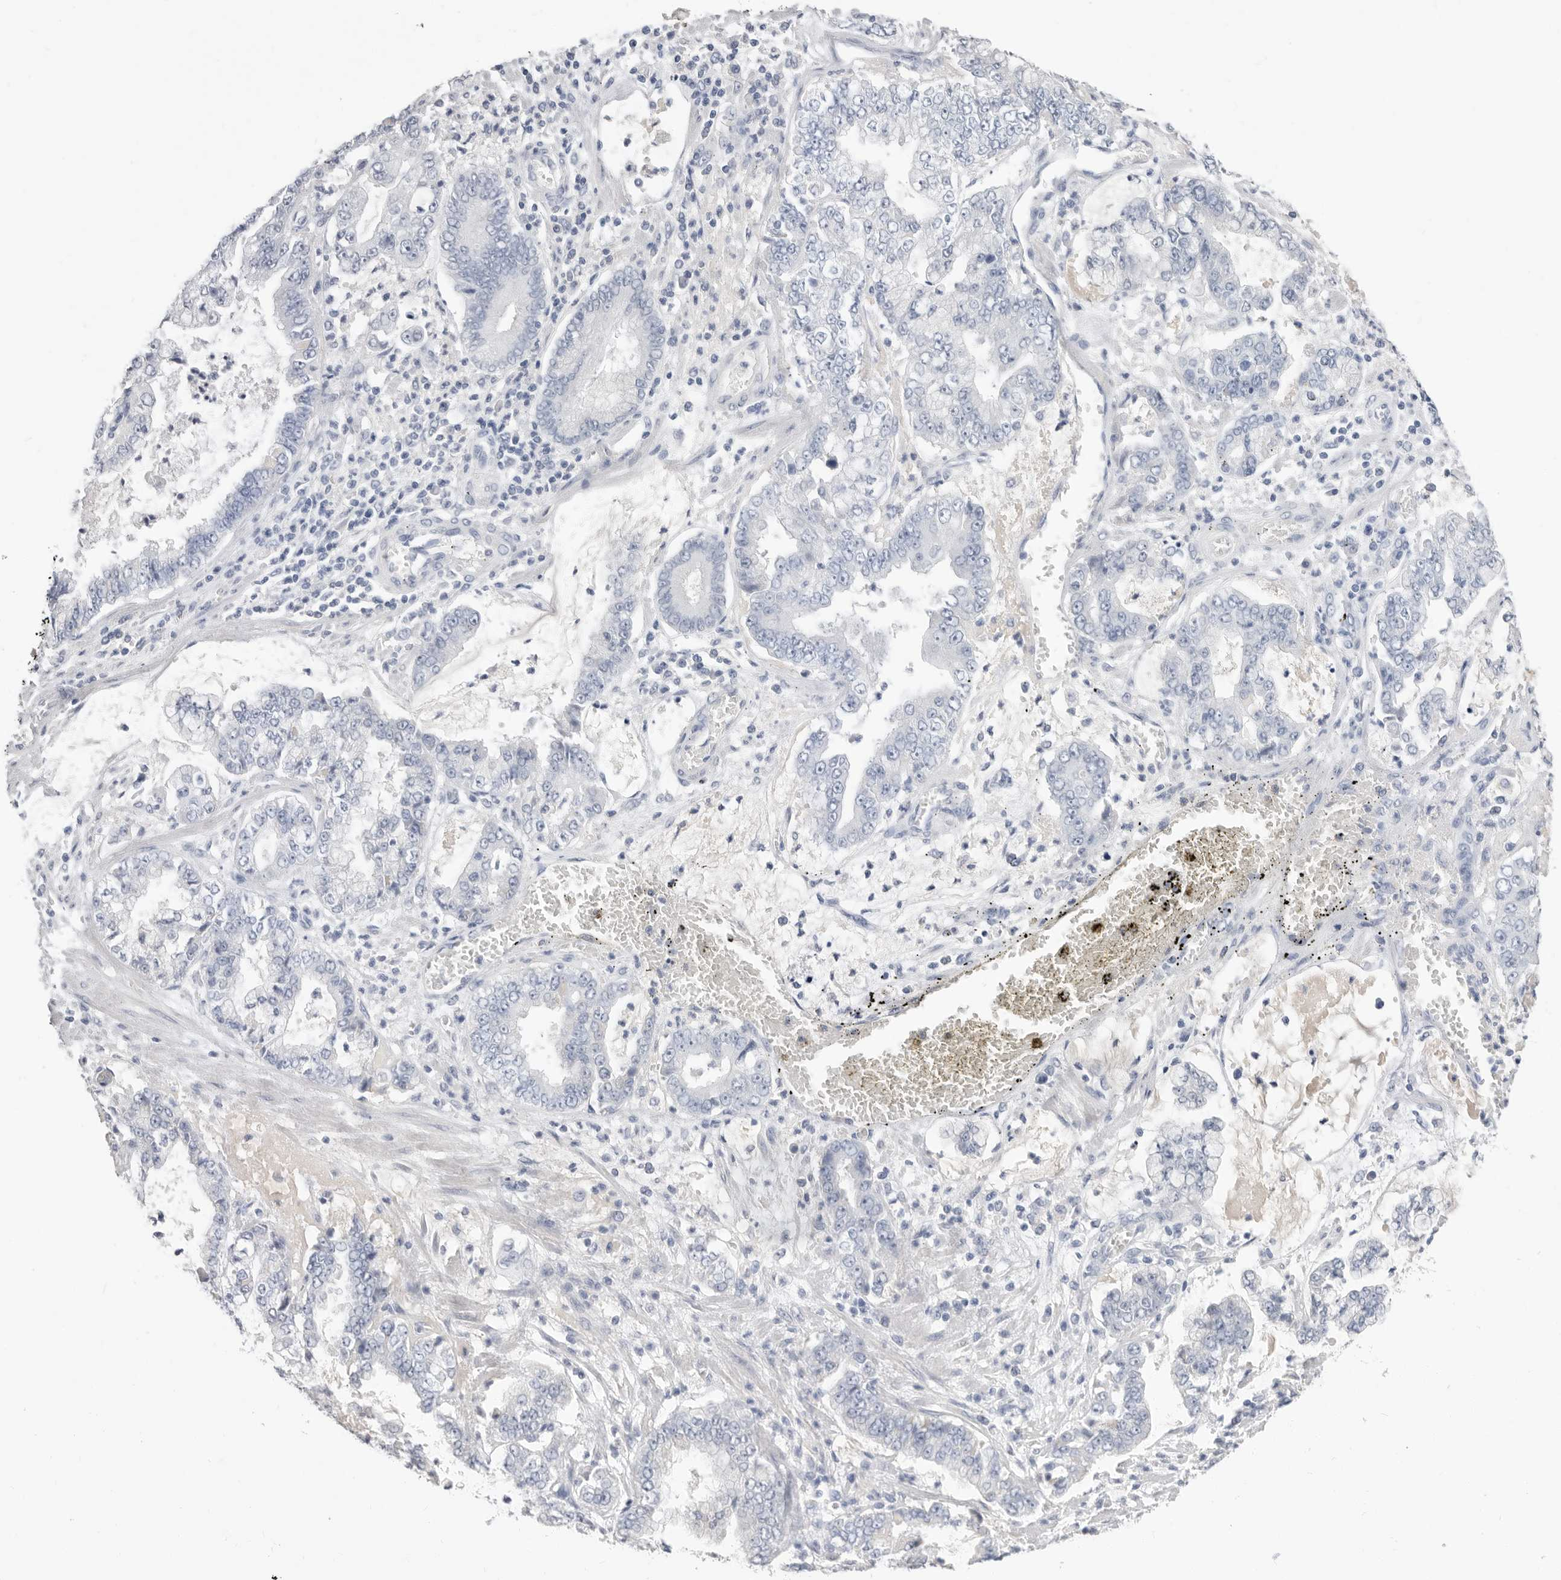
{"staining": {"intensity": "negative", "quantity": "none", "location": "none"}, "tissue": "stomach cancer", "cell_type": "Tumor cells", "image_type": "cancer", "snomed": [{"axis": "morphology", "description": "Adenocarcinoma, NOS"}, {"axis": "topography", "description": "Stomach"}], "caption": "DAB (3,3'-diaminobenzidine) immunohistochemical staining of human stomach adenocarcinoma exhibits no significant staining in tumor cells.", "gene": "APOA2", "patient": {"sex": "male", "age": 76}}